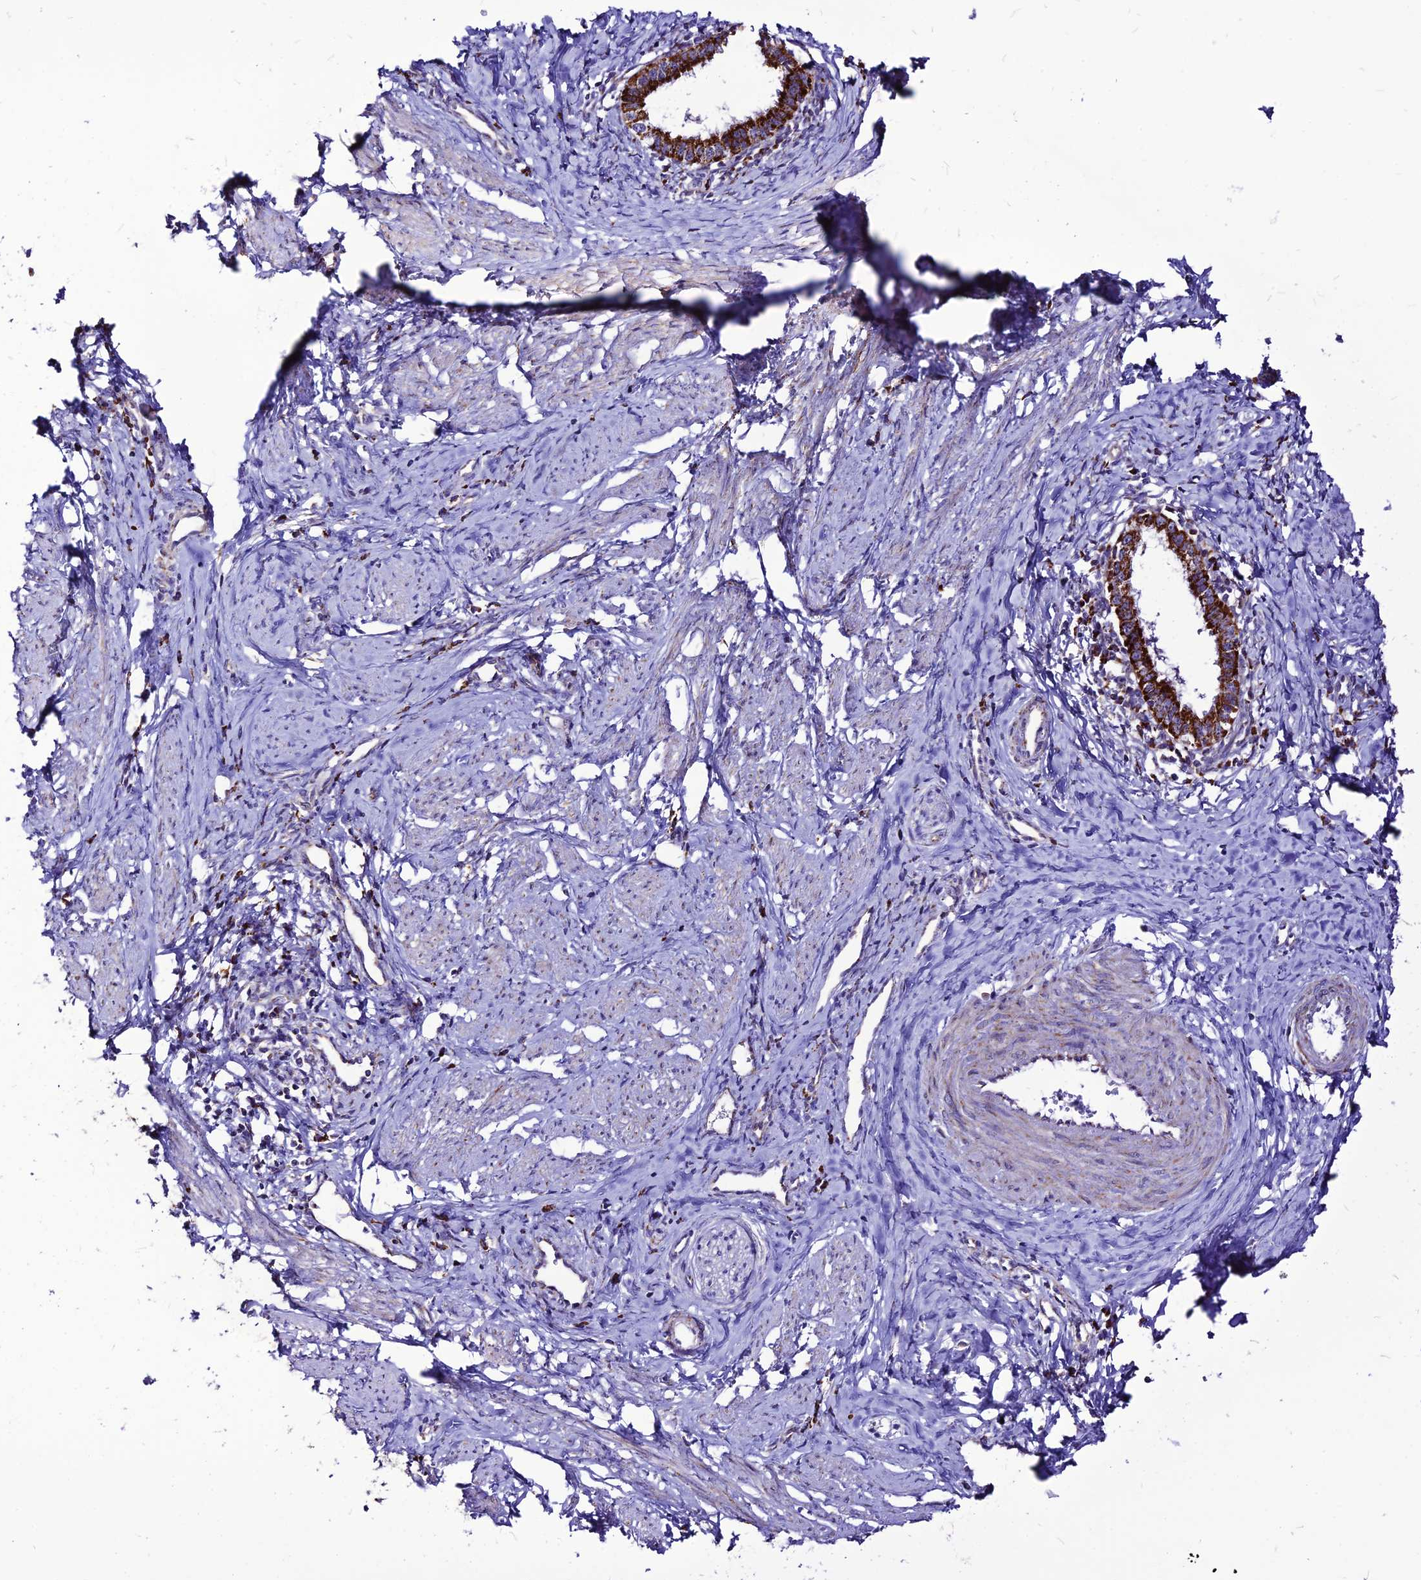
{"staining": {"intensity": "strong", "quantity": ">75%", "location": "cytoplasmic/membranous"}, "tissue": "cervical cancer", "cell_type": "Tumor cells", "image_type": "cancer", "snomed": [{"axis": "morphology", "description": "Adenocarcinoma, NOS"}, {"axis": "topography", "description": "Cervix"}], "caption": "Strong cytoplasmic/membranous expression for a protein is appreciated in approximately >75% of tumor cells of adenocarcinoma (cervical) using immunohistochemistry (IHC).", "gene": "ECI1", "patient": {"sex": "female", "age": 36}}